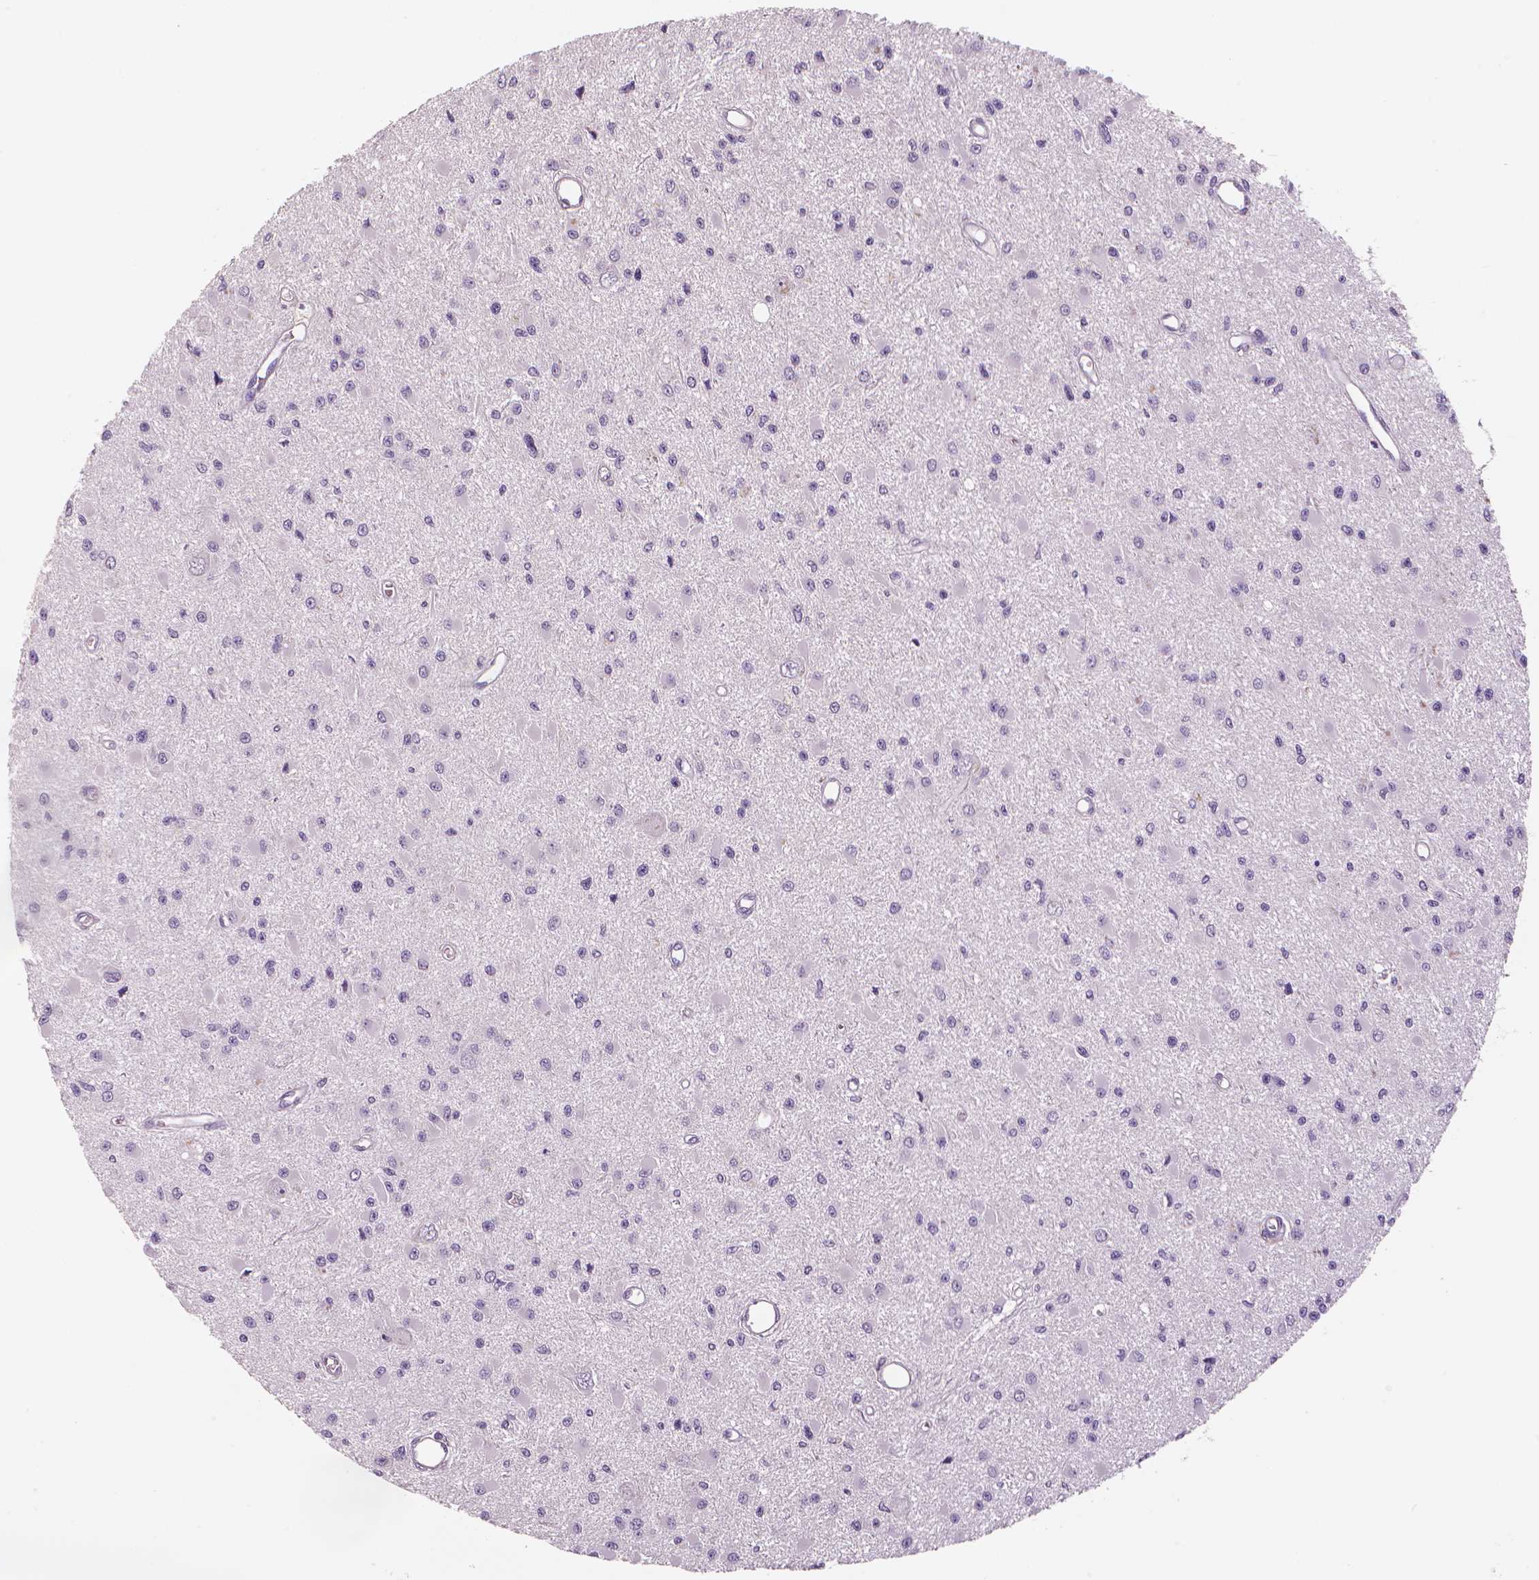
{"staining": {"intensity": "negative", "quantity": "none", "location": "none"}, "tissue": "glioma", "cell_type": "Tumor cells", "image_type": "cancer", "snomed": [{"axis": "morphology", "description": "Glioma, malignant, High grade"}, {"axis": "topography", "description": "Brain"}], "caption": "Glioma was stained to show a protein in brown. There is no significant expression in tumor cells. The staining was performed using DAB to visualize the protein expression in brown, while the nuclei were stained in blue with hematoxylin (Magnification: 20x).", "gene": "MKI67", "patient": {"sex": "male", "age": 54}}